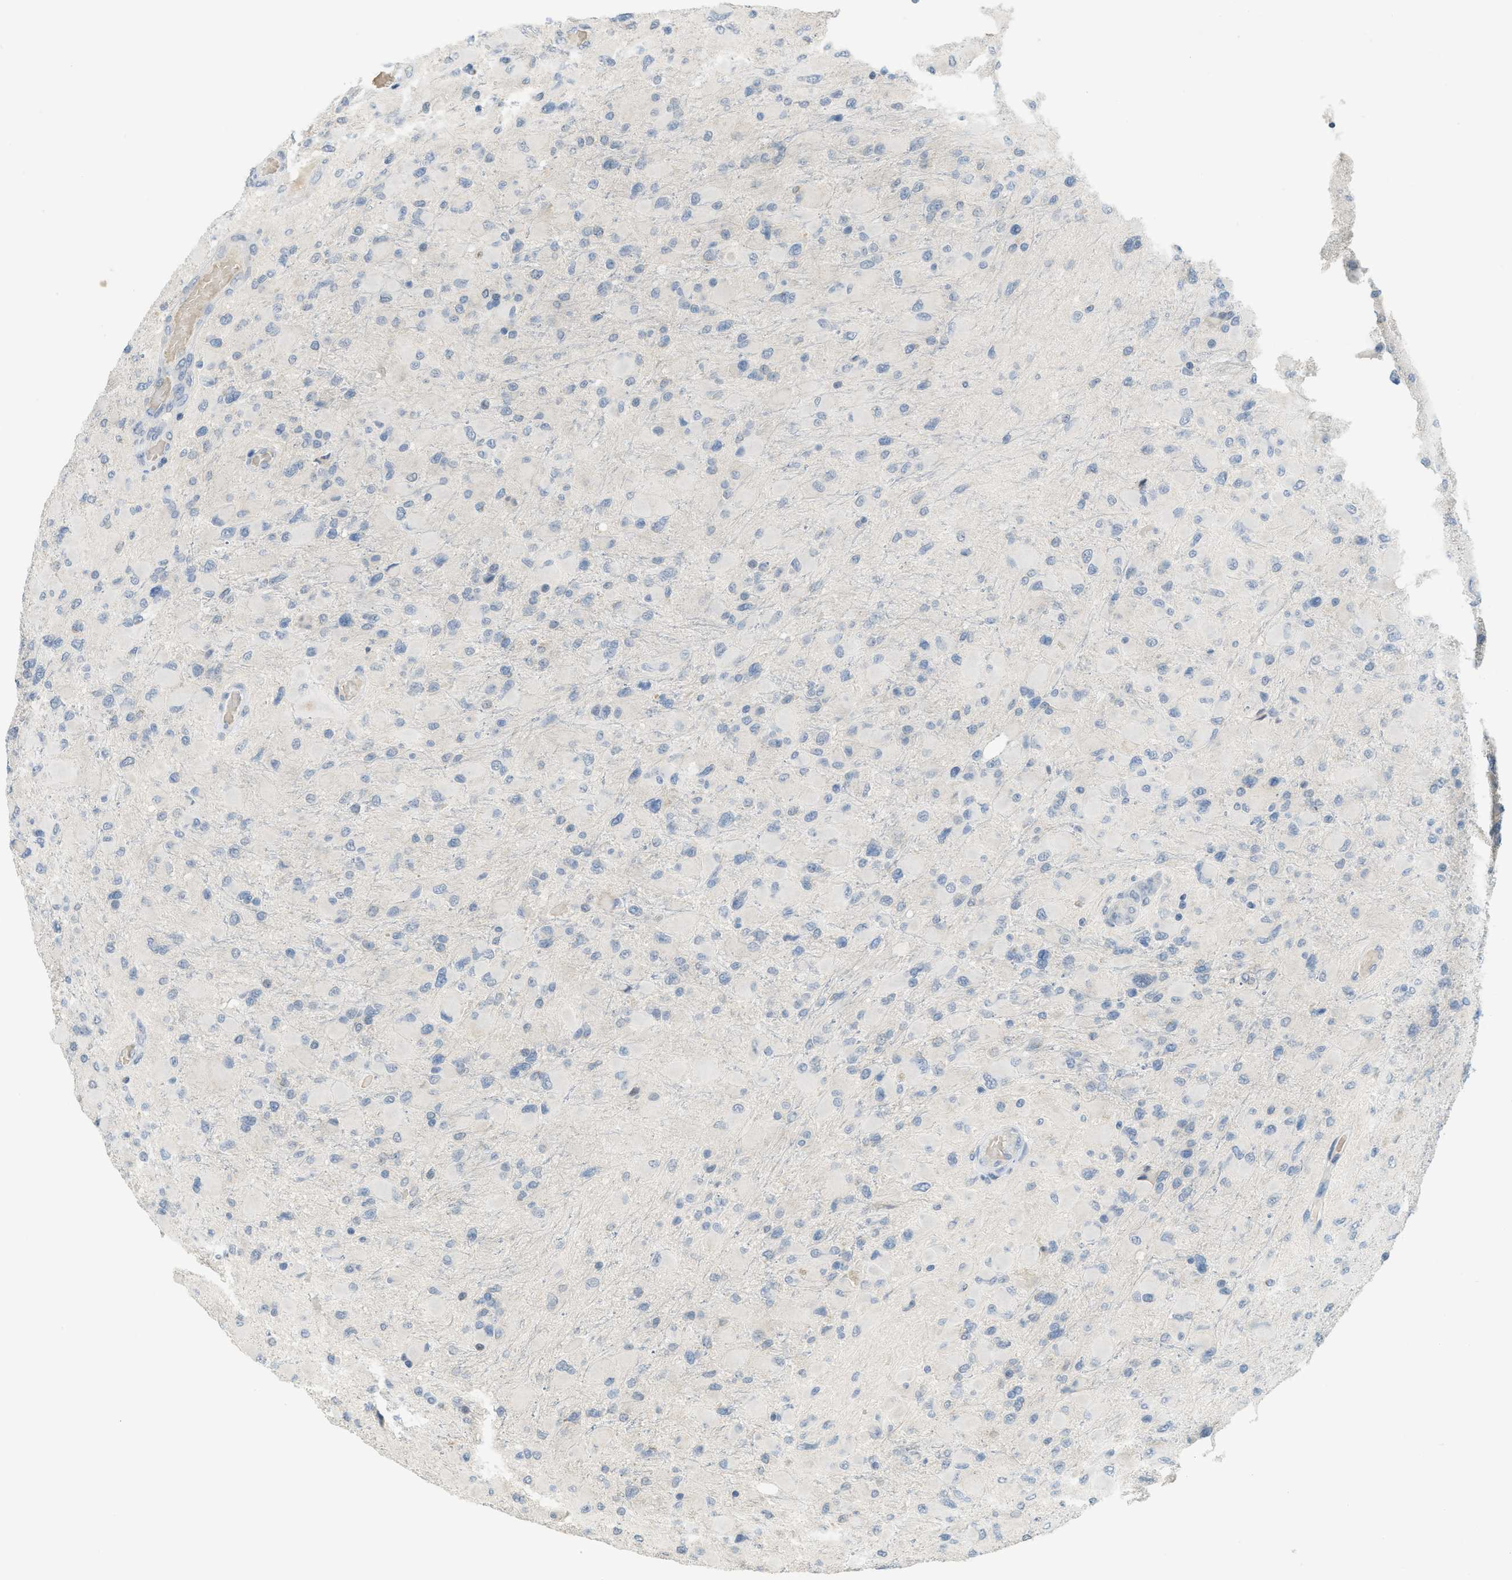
{"staining": {"intensity": "negative", "quantity": "none", "location": "none"}, "tissue": "glioma", "cell_type": "Tumor cells", "image_type": "cancer", "snomed": [{"axis": "morphology", "description": "Glioma, malignant, High grade"}, {"axis": "topography", "description": "Cerebral cortex"}], "caption": "DAB immunohistochemical staining of malignant glioma (high-grade) displays no significant expression in tumor cells.", "gene": "TXNDC2", "patient": {"sex": "female", "age": 36}}